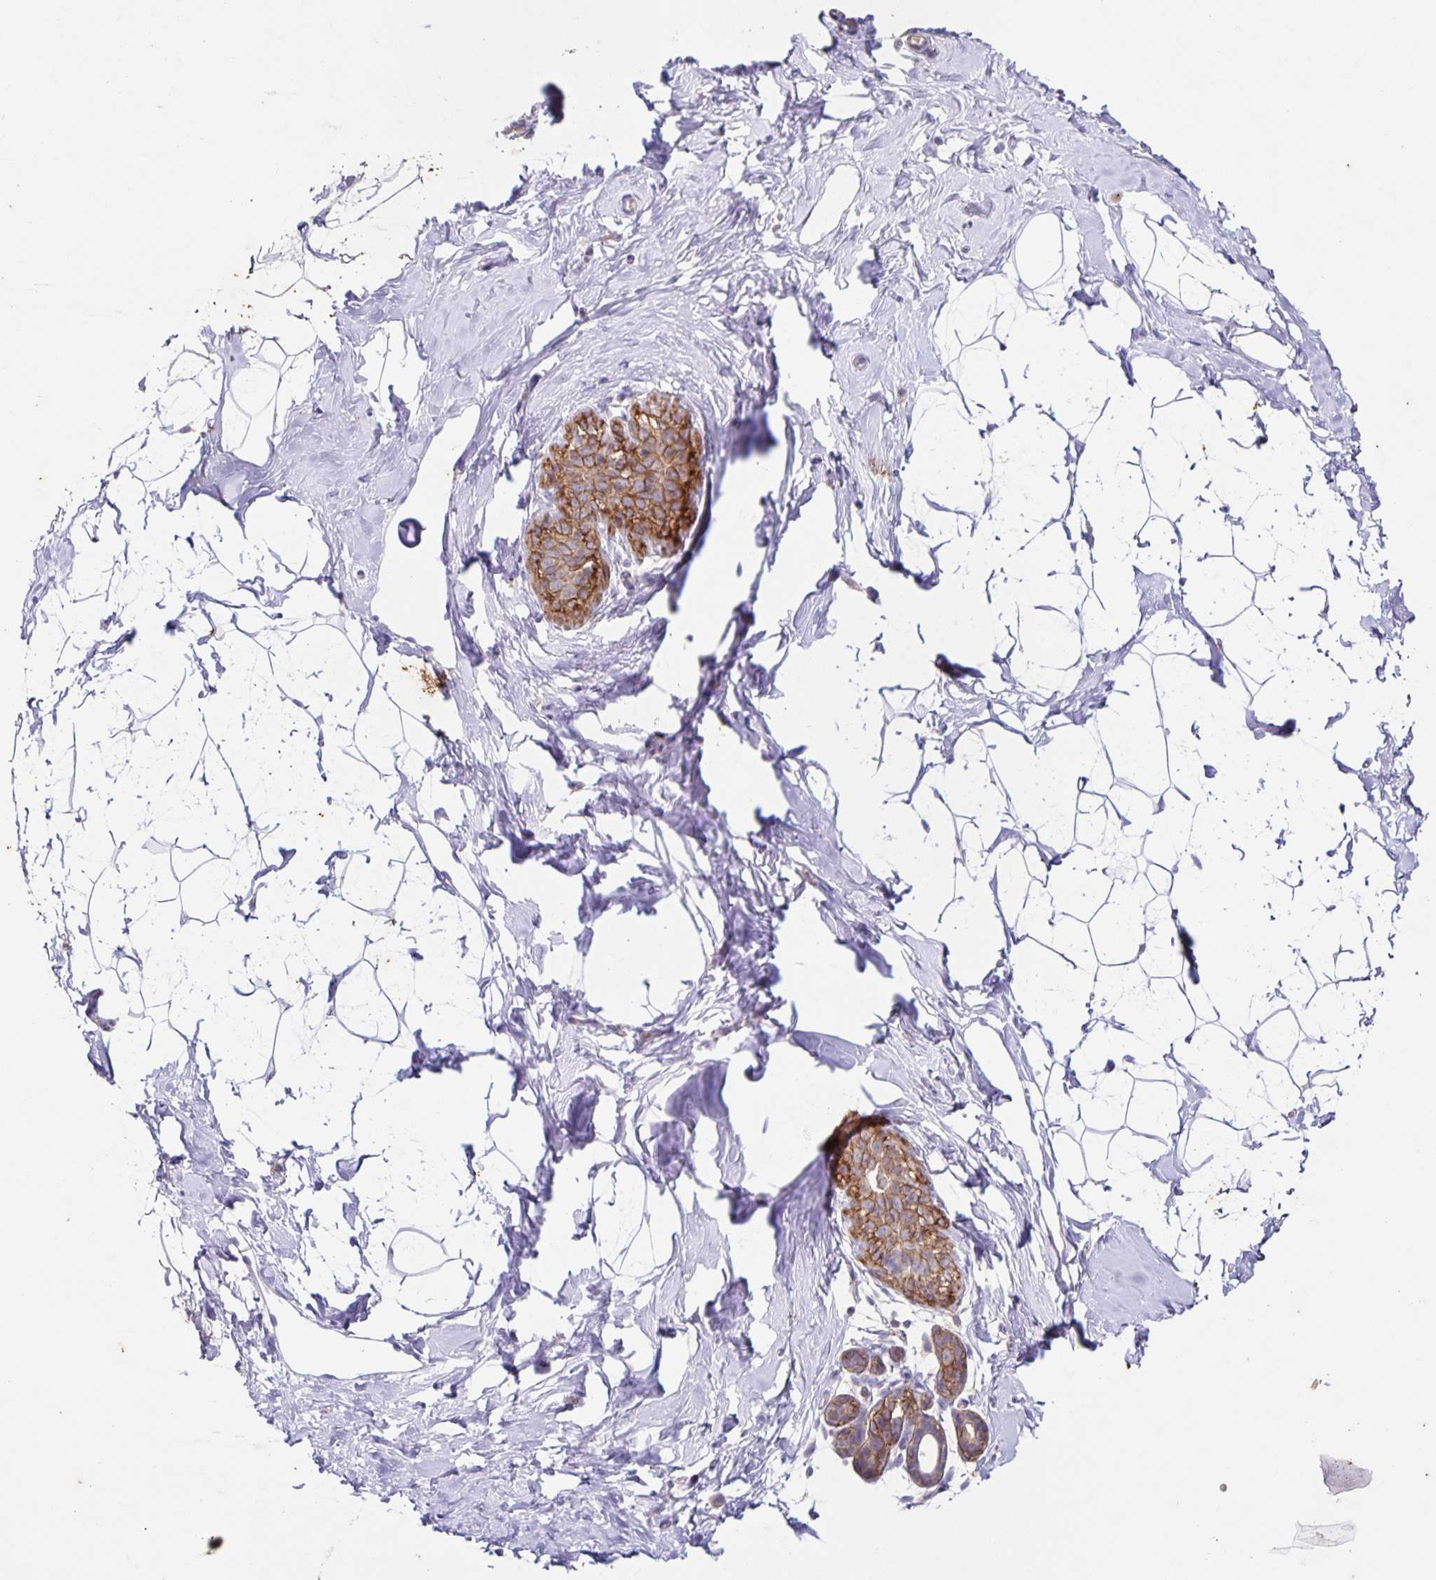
{"staining": {"intensity": "negative", "quantity": "none", "location": "none"}, "tissue": "breast", "cell_type": "Adipocytes", "image_type": "normal", "snomed": [{"axis": "morphology", "description": "Normal tissue, NOS"}, {"axis": "topography", "description": "Breast"}], "caption": "Protein analysis of unremarkable breast reveals no significant expression in adipocytes. (Stains: DAB IHC with hematoxylin counter stain, Microscopy: brightfield microscopy at high magnification).", "gene": "ITGA2", "patient": {"sex": "female", "age": 32}}